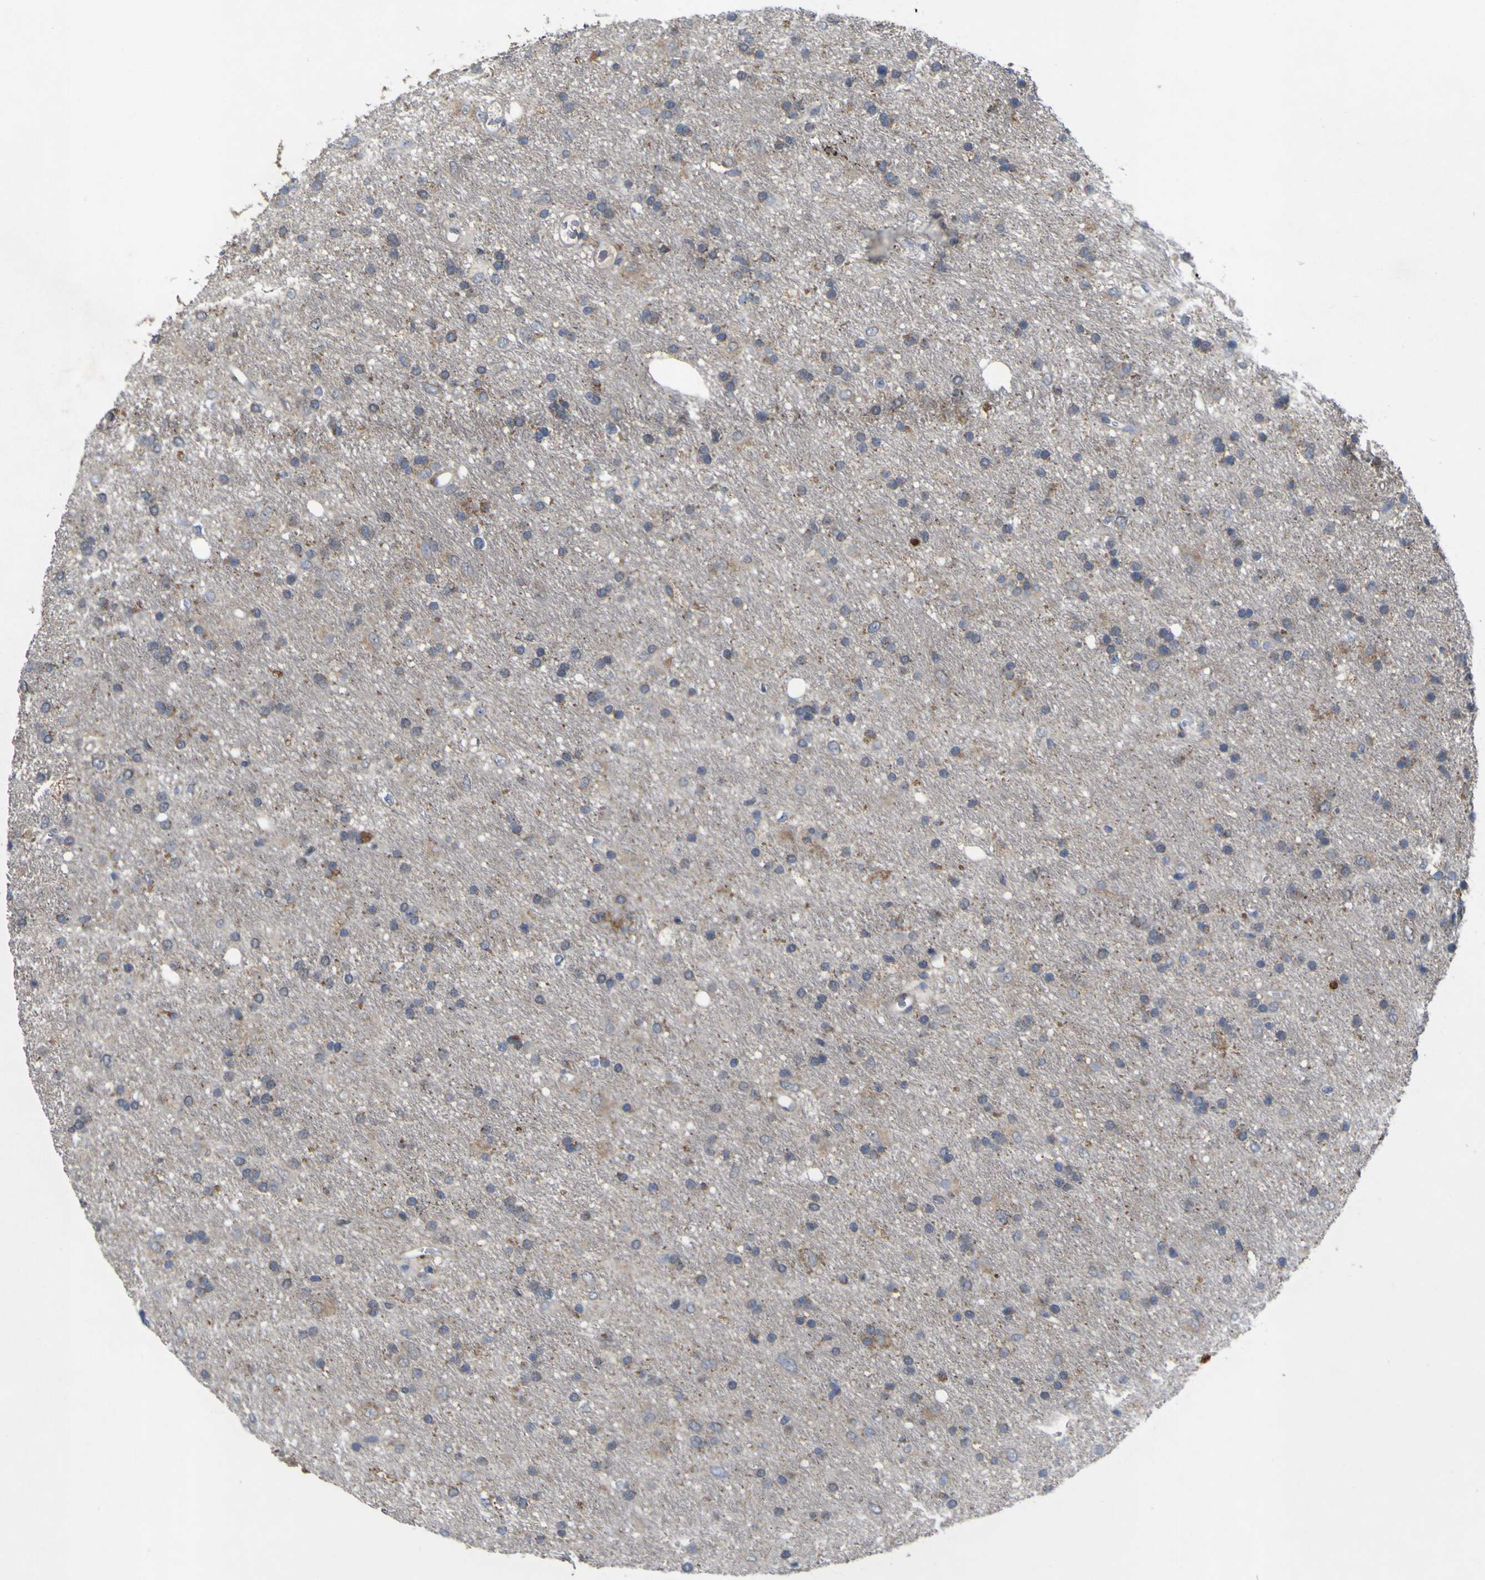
{"staining": {"intensity": "weak", "quantity": "<25%", "location": "cytoplasmic/membranous"}, "tissue": "glioma", "cell_type": "Tumor cells", "image_type": "cancer", "snomed": [{"axis": "morphology", "description": "Glioma, malignant, Low grade"}, {"axis": "topography", "description": "Brain"}], "caption": "Immunohistochemistry histopathology image of glioma stained for a protein (brown), which demonstrates no positivity in tumor cells. (DAB immunohistochemistry with hematoxylin counter stain).", "gene": "IRAK2", "patient": {"sex": "male", "age": 77}}